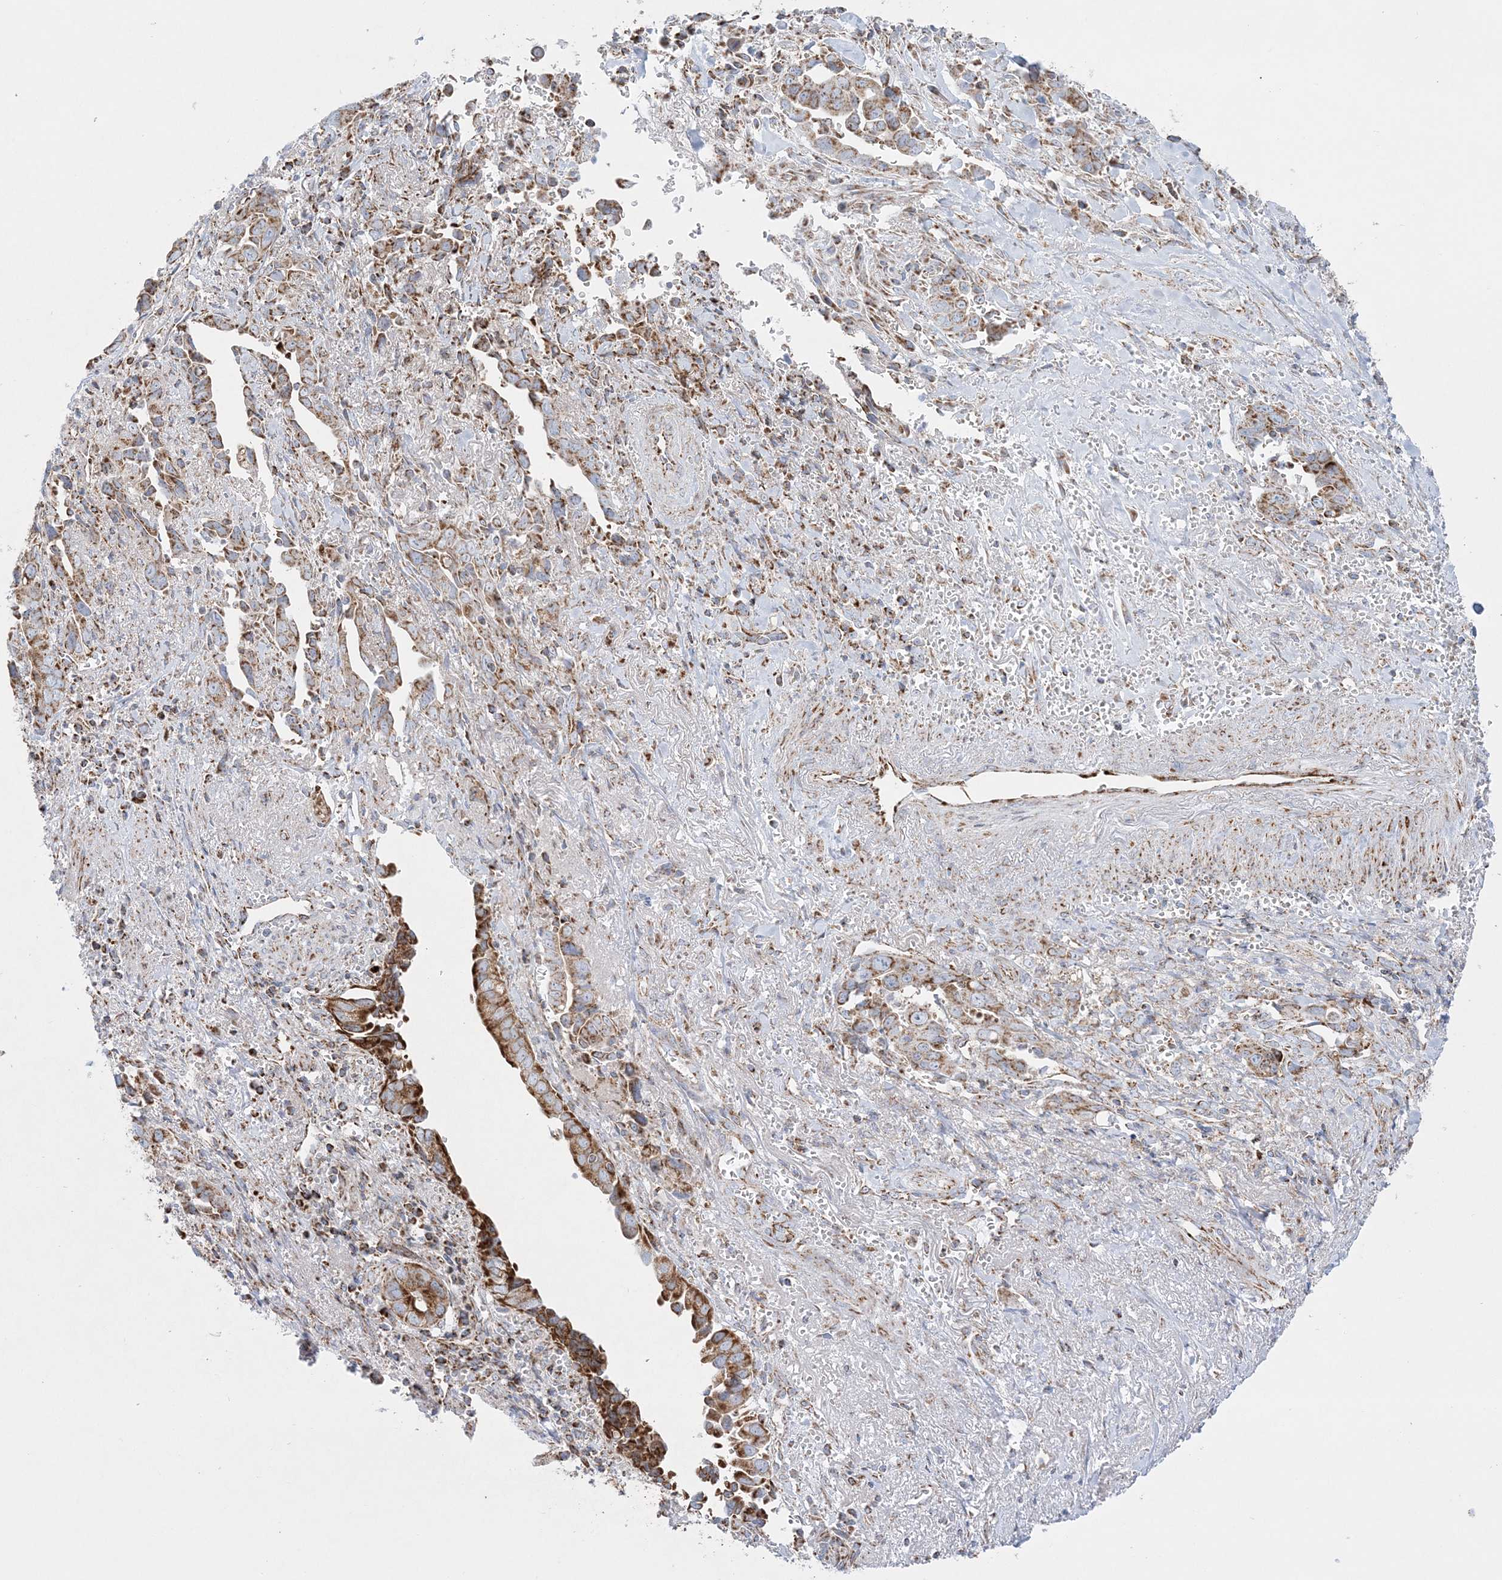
{"staining": {"intensity": "moderate", "quantity": ">75%", "location": "cytoplasmic/membranous"}, "tissue": "liver cancer", "cell_type": "Tumor cells", "image_type": "cancer", "snomed": [{"axis": "morphology", "description": "Cholangiocarcinoma"}, {"axis": "topography", "description": "Liver"}], "caption": "Moderate cytoplasmic/membranous expression for a protein is appreciated in approximately >75% of tumor cells of liver cholangiocarcinoma using immunohistochemistry (IHC).", "gene": "MRPS36", "patient": {"sex": "female", "age": 79}}